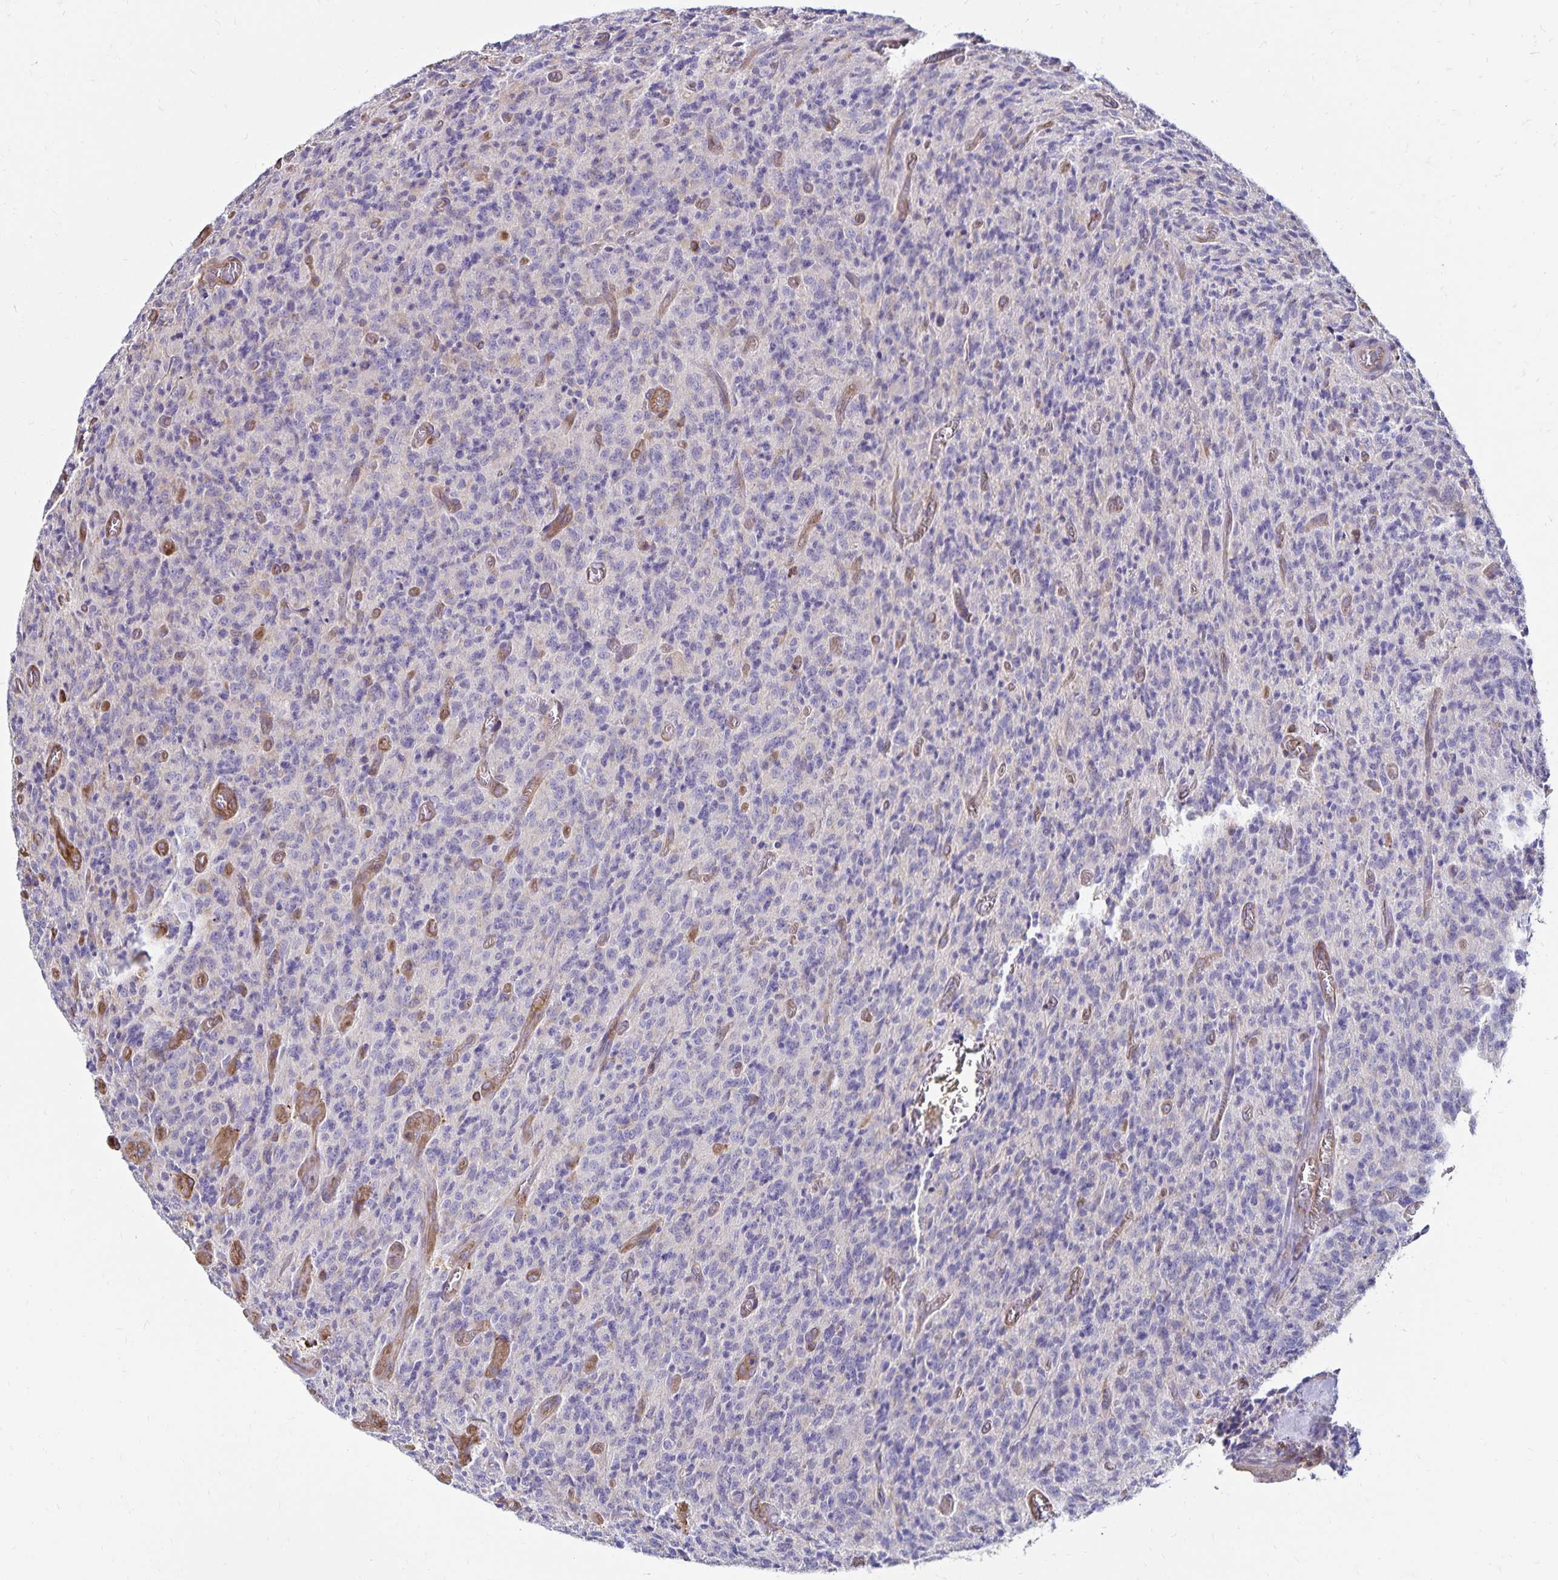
{"staining": {"intensity": "negative", "quantity": "none", "location": "none"}, "tissue": "glioma", "cell_type": "Tumor cells", "image_type": "cancer", "snomed": [{"axis": "morphology", "description": "Glioma, malignant, High grade"}, {"axis": "topography", "description": "Brain"}], "caption": "This is a image of immunohistochemistry (IHC) staining of high-grade glioma (malignant), which shows no expression in tumor cells.", "gene": "RPRML", "patient": {"sex": "male", "age": 76}}